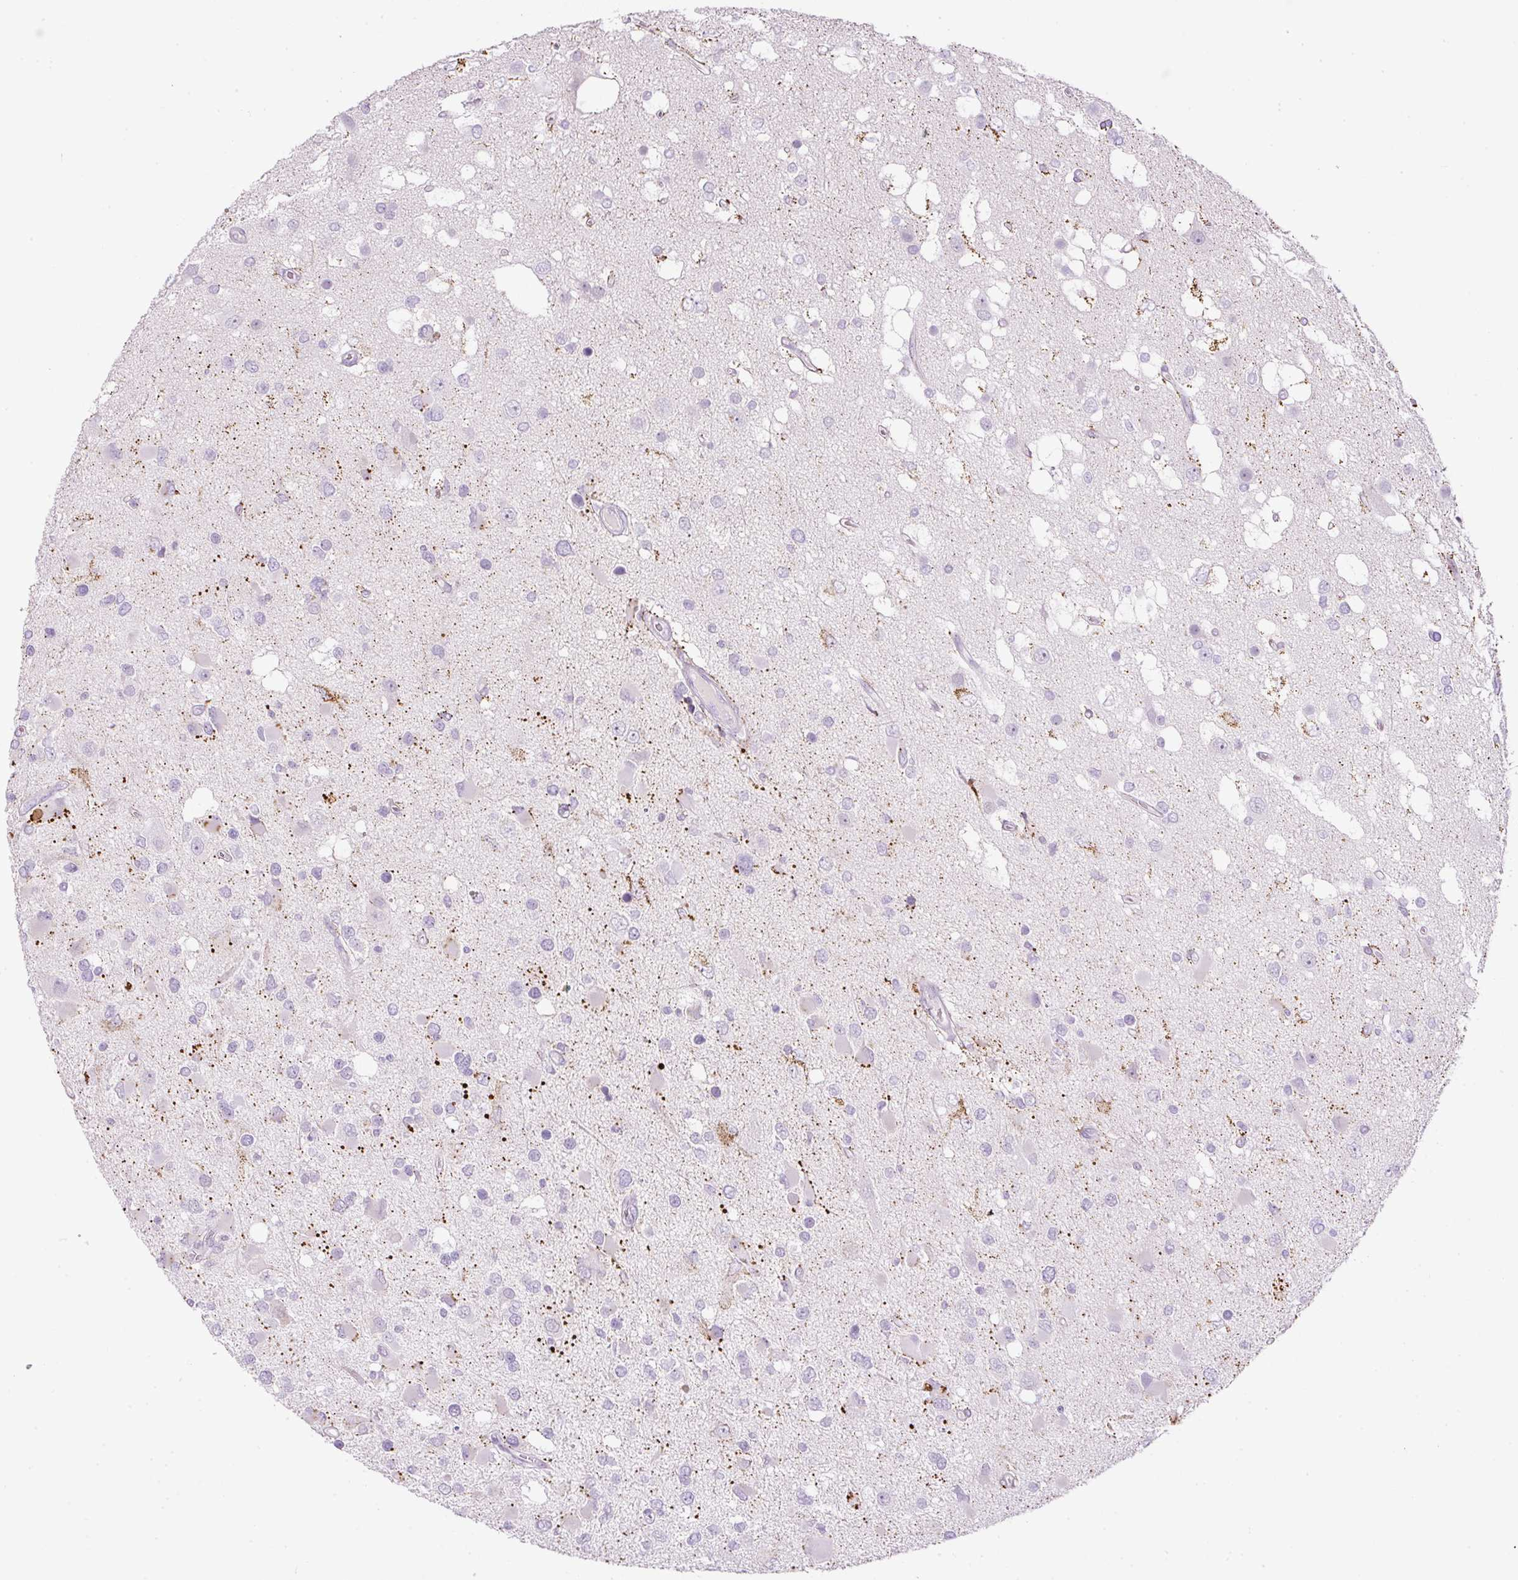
{"staining": {"intensity": "negative", "quantity": "none", "location": "none"}, "tissue": "glioma", "cell_type": "Tumor cells", "image_type": "cancer", "snomed": [{"axis": "morphology", "description": "Glioma, malignant, High grade"}, {"axis": "topography", "description": "Brain"}], "caption": "Photomicrograph shows no significant protein staining in tumor cells of high-grade glioma (malignant). The staining was performed using DAB to visualize the protein expression in brown, while the nuclei were stained in blue with hematoxylin (Magnification: 20x).", "gene": "FGFBP3", "patient": {"sex": "male", "age": 53}}